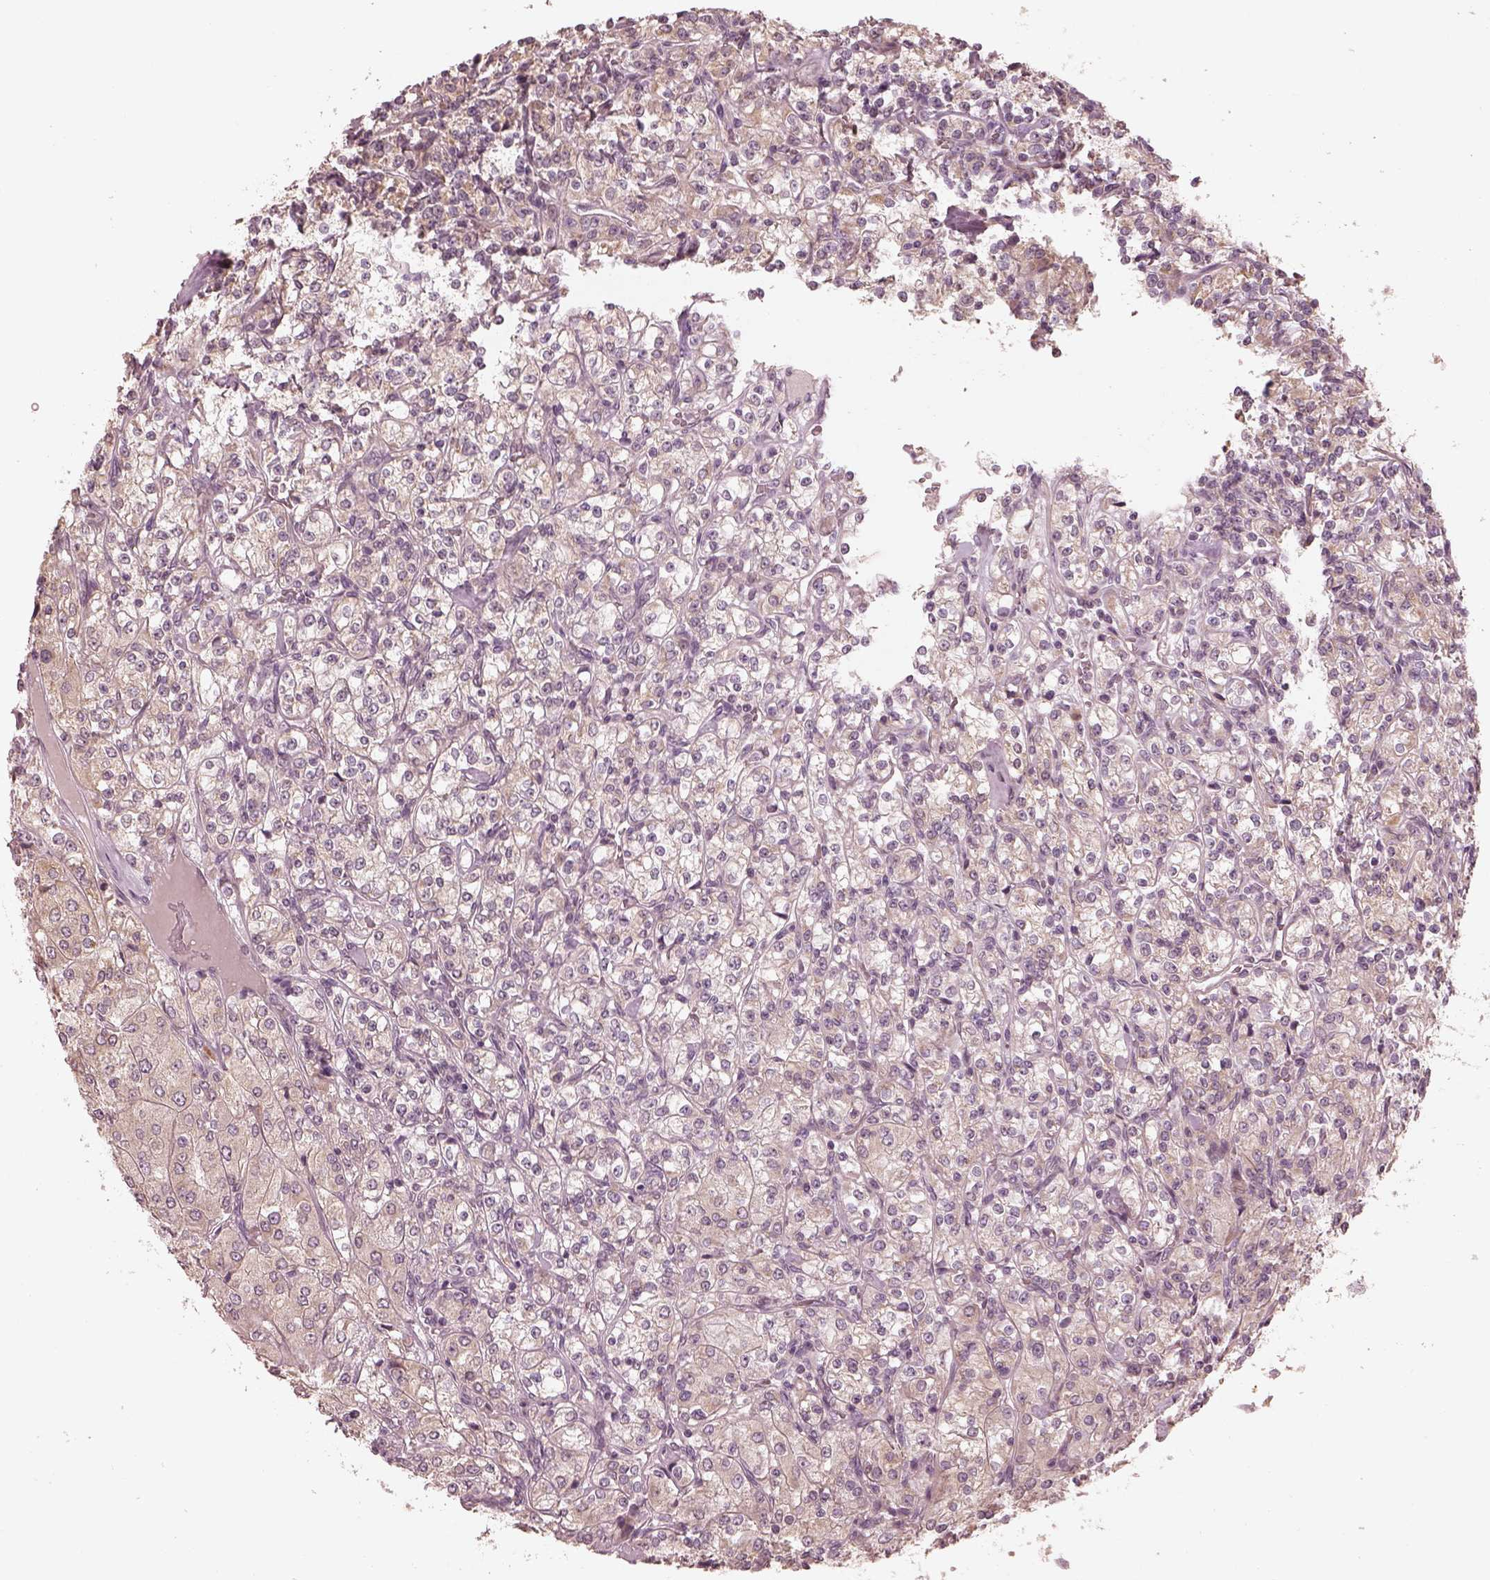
{"staining": {"intensity": "weak", "quantity": "25%-75%", "location": "cytoplasmic/membranous"}, "tissue": "renal cancer", "cell_type": "Tumor cells", "image_type": "cancer", "snomed": [{"axis": "morphology", "description": "Adenocarcinoma, NOS"}, {"axis": "topography", "description": "Kidney"}], "caption": "A brown stain highlights weak cytoplasmic/membranous staining of a protein in renal cancer (adenocarcinoma) tumor cells. (DAB (3,3'-diaminobenzidine) = brown stain, brightfield microscopy at high magnification).", "gene": "SLC25A46", "patient": {"sex": "male", "age": 77}}